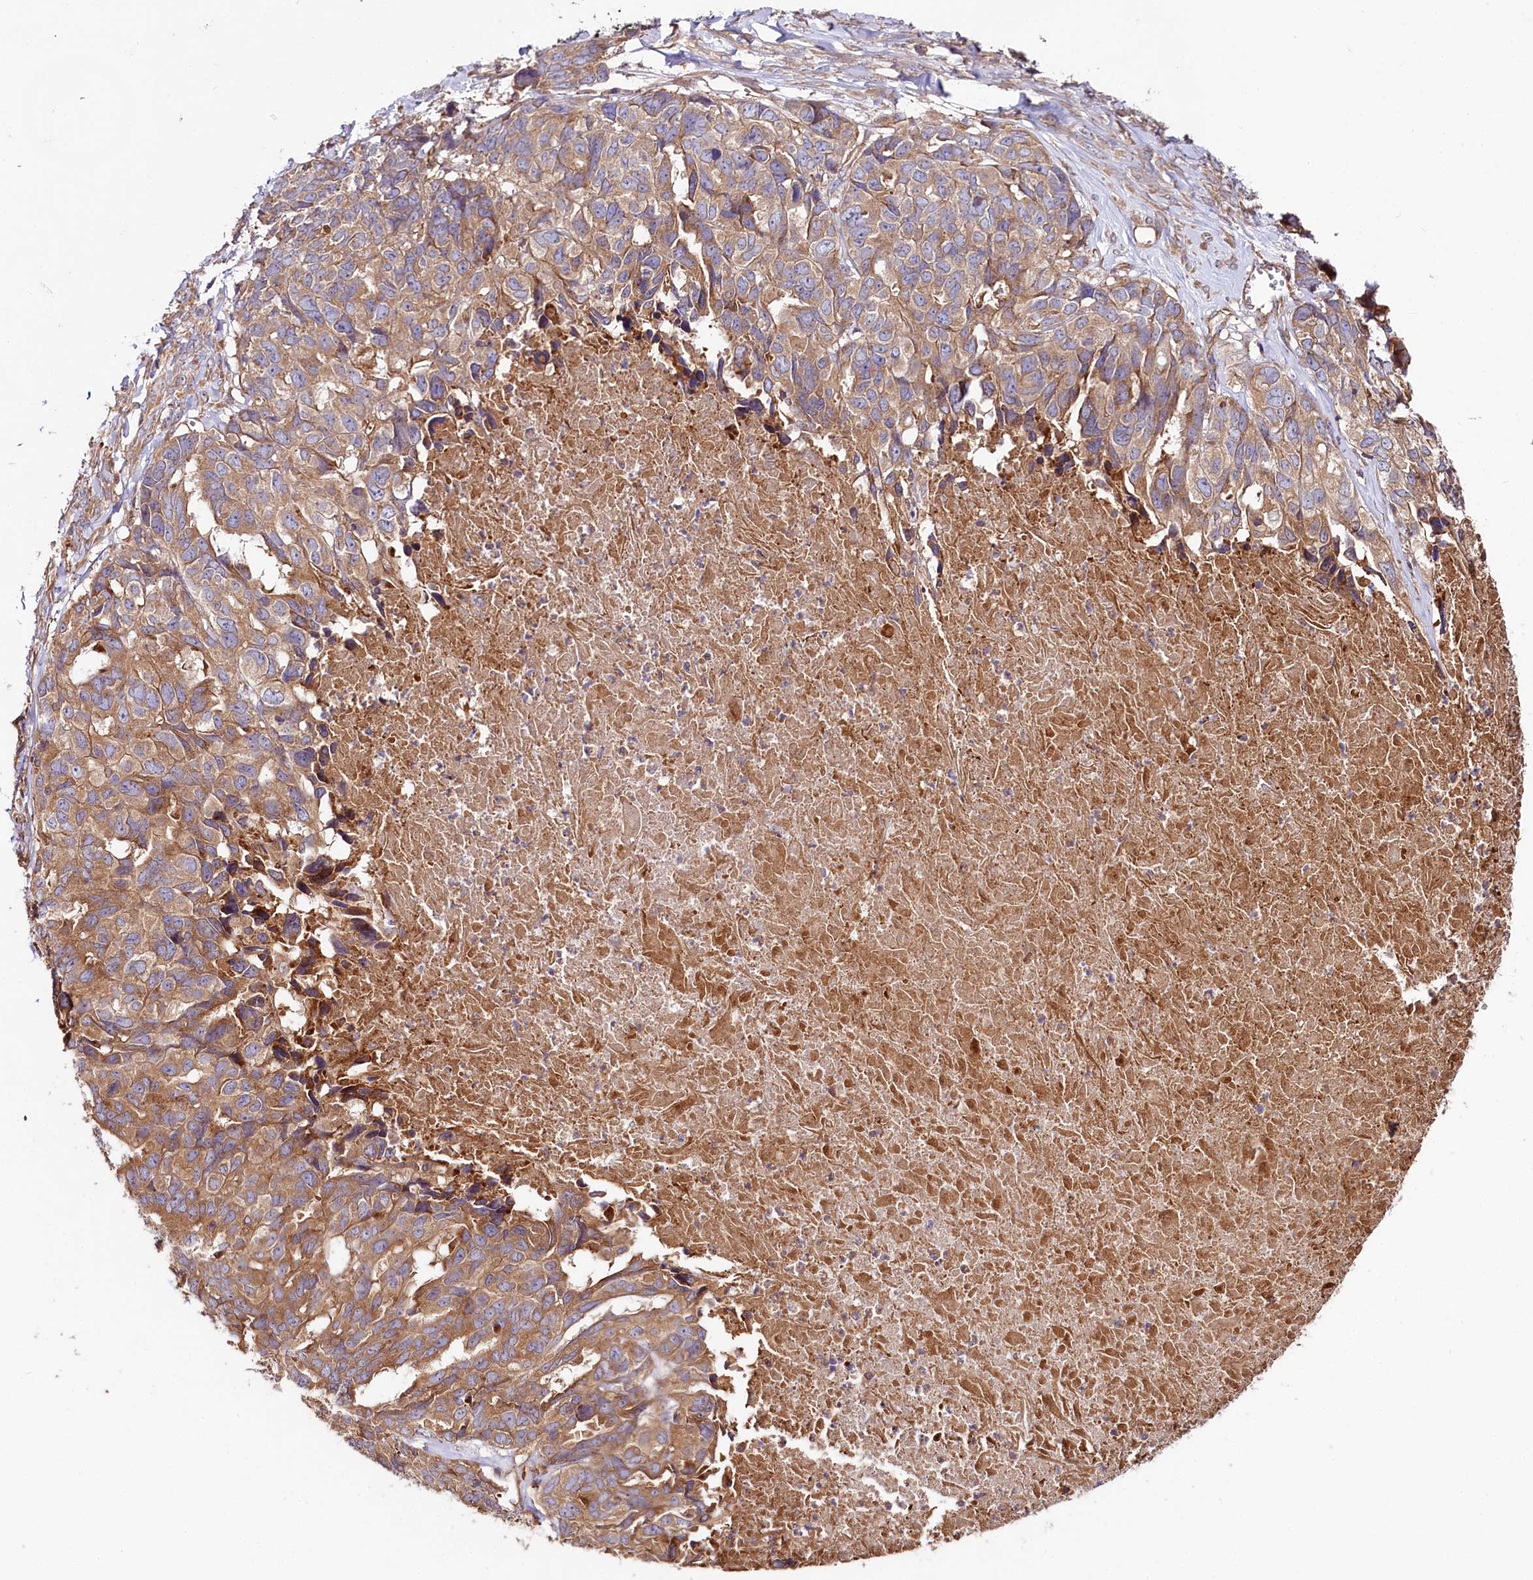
{"staining": {"intensity": "moderate", "quantity": ">75%", "location": "cytoplasmic/membranous"}, "tissue": "ovarian cancer", "cell_type": "Tumor cells", "image_type": "cancer", "snomed": [{"axis": "morphology", "description": "Cystadenocarcinoma, serous, NOS"}, {"axis": "topography", "description": "Ovary"}], "caption": "IHC (DAB (3,3'-diaminobenzidine)) staining of serous cystadenocarcinoma (ovarian) displays moderate cytoplasmic/membranous protein positivity in approximately >75% of tumor cells.", "gene": "CEP295", "patient": {"sex": "female", "age": 79}}